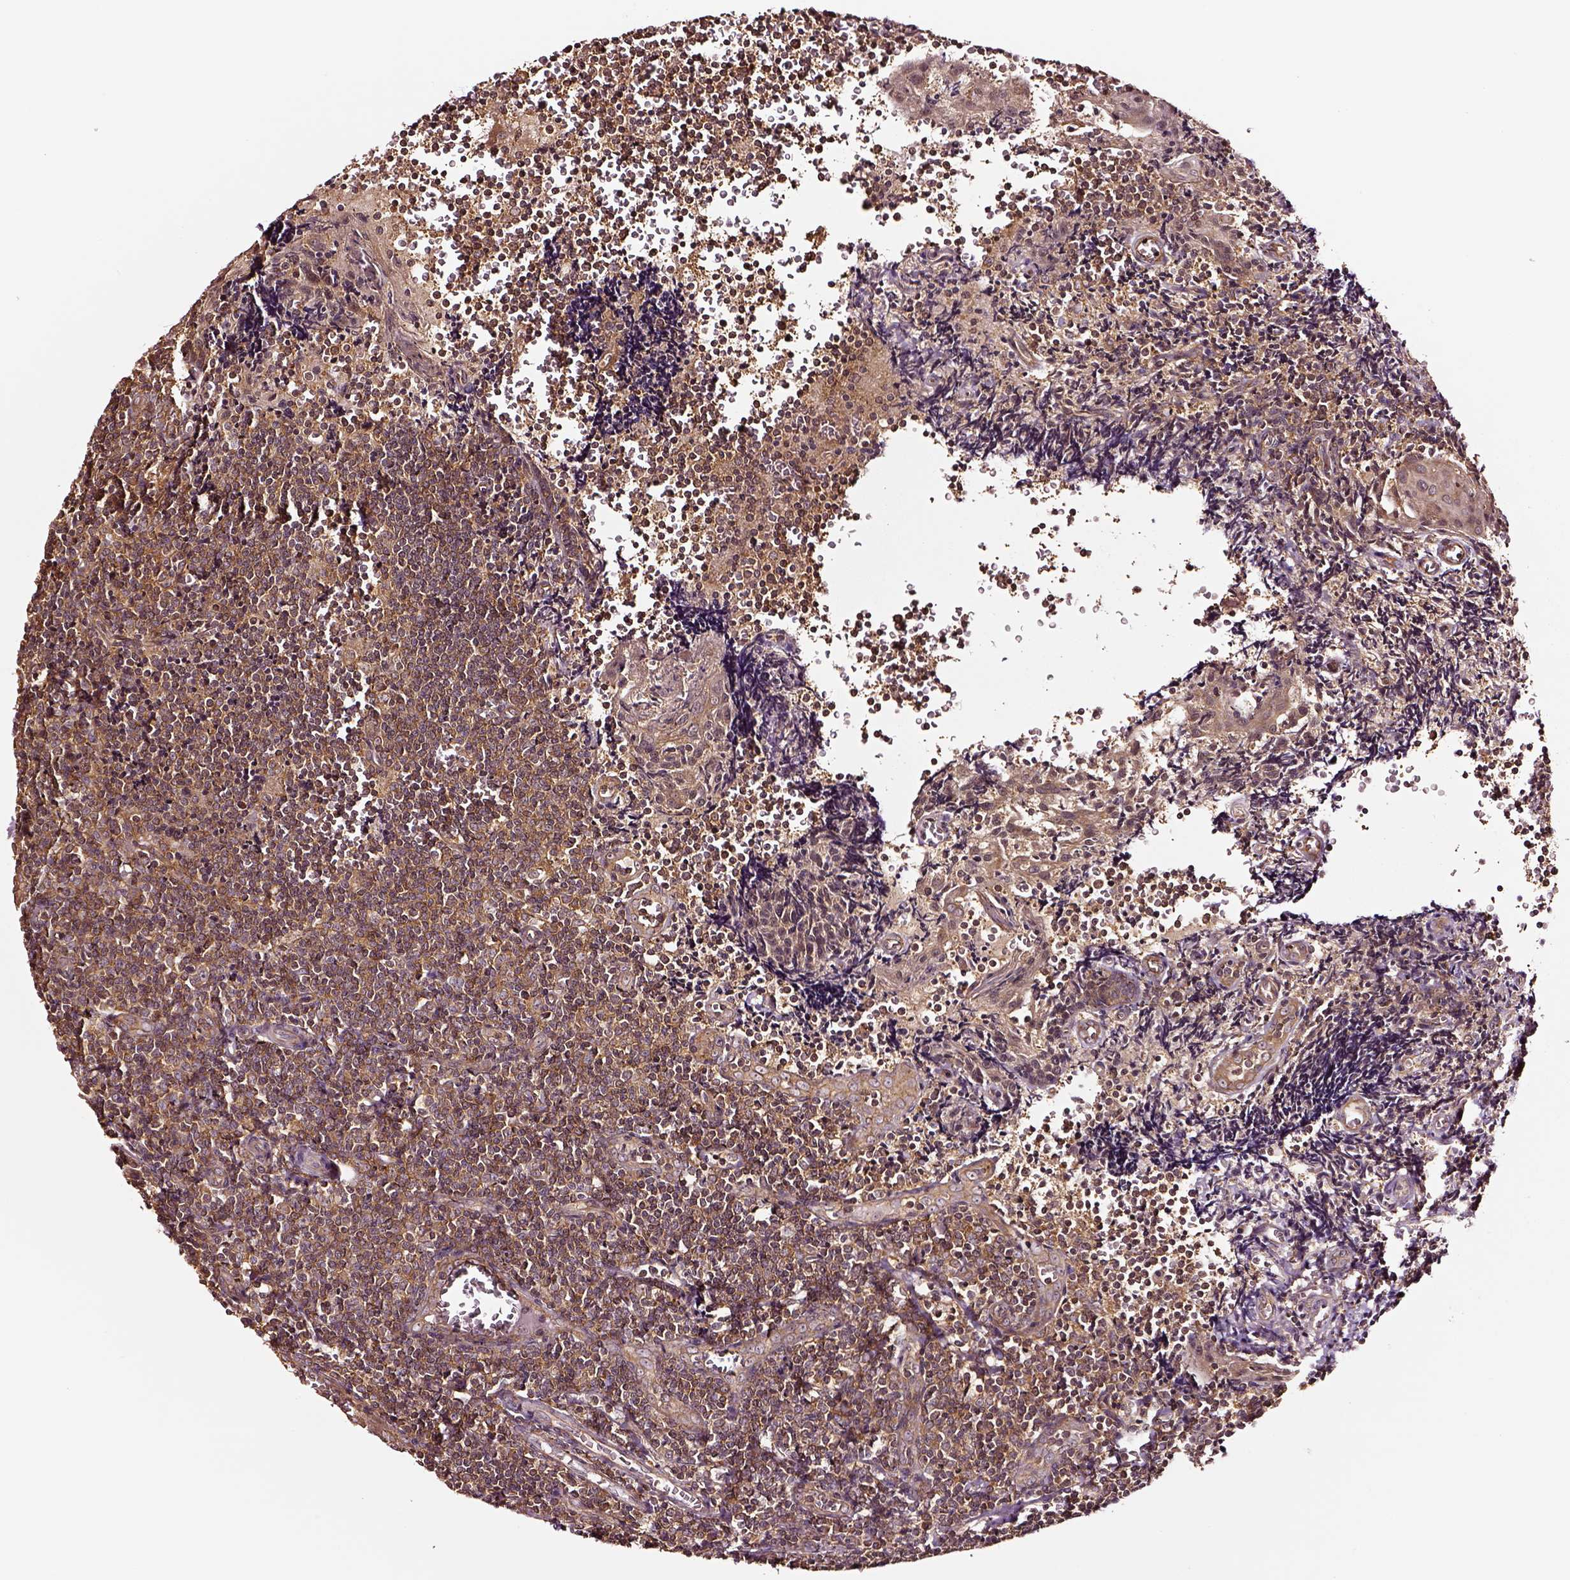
{"staining": {"intensity": "strong", "quantity": ">75%", "location": "cytoplasmic/membranous"}, "tissue": "tonsil", "cell_type": "Germinal center cells", "image_type": "normal", "snomed": [{"axis": "morphology", "description": "Normal tissue, NOS"}, {"axis": "morphology", "description": "Inflammation, NOS"}, {"axis": "topography", "description": "Tonsil"}], "caption": "An image of tonsil stained for a protein demonstrates strong cytoplasmic/membranous brown staining in germinal center cells.", "gene": "RASSF5", "patient": {"sex": "female", "age": 31}}